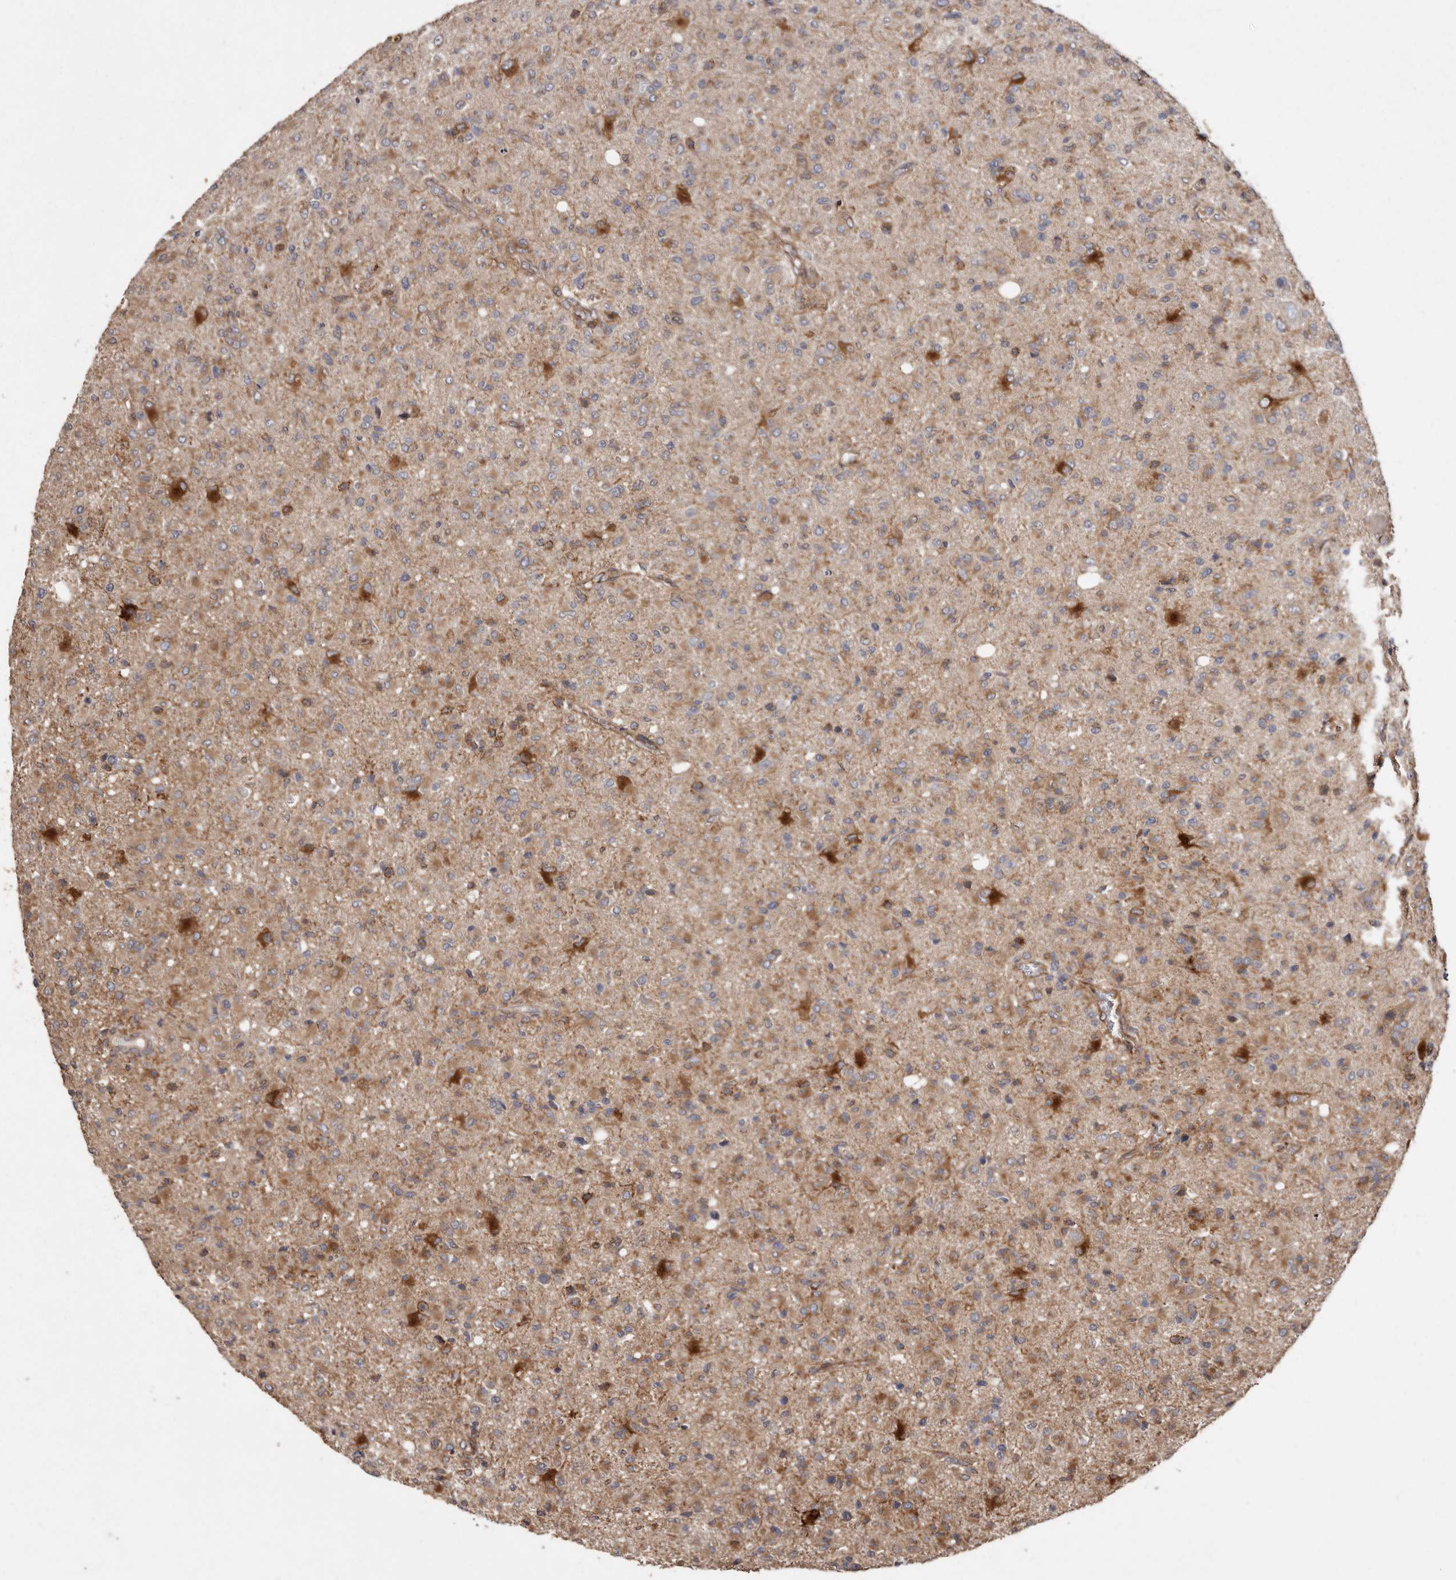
{"staining": {"intensity": "moderate", "quantity": "25%-75%", "location": "cytoplasmic/membranous"}, "tissue": "glioma", "cell_type": "Tumor cells", "image_type": "cancer", "snomed": [{"axis": "morphology", "description": "Glioma, malignant, High grade"}, {"axis": "topography", "description": "Brain"}], "caption": "This is a histology image of immunohistochemistry (IHC) staining of glioma, which shows moderate staining in the cytoplasmic/membranous of tumor cells.", "gene": "FLAD1", "patient": {"sex": "female", "age": 57}}